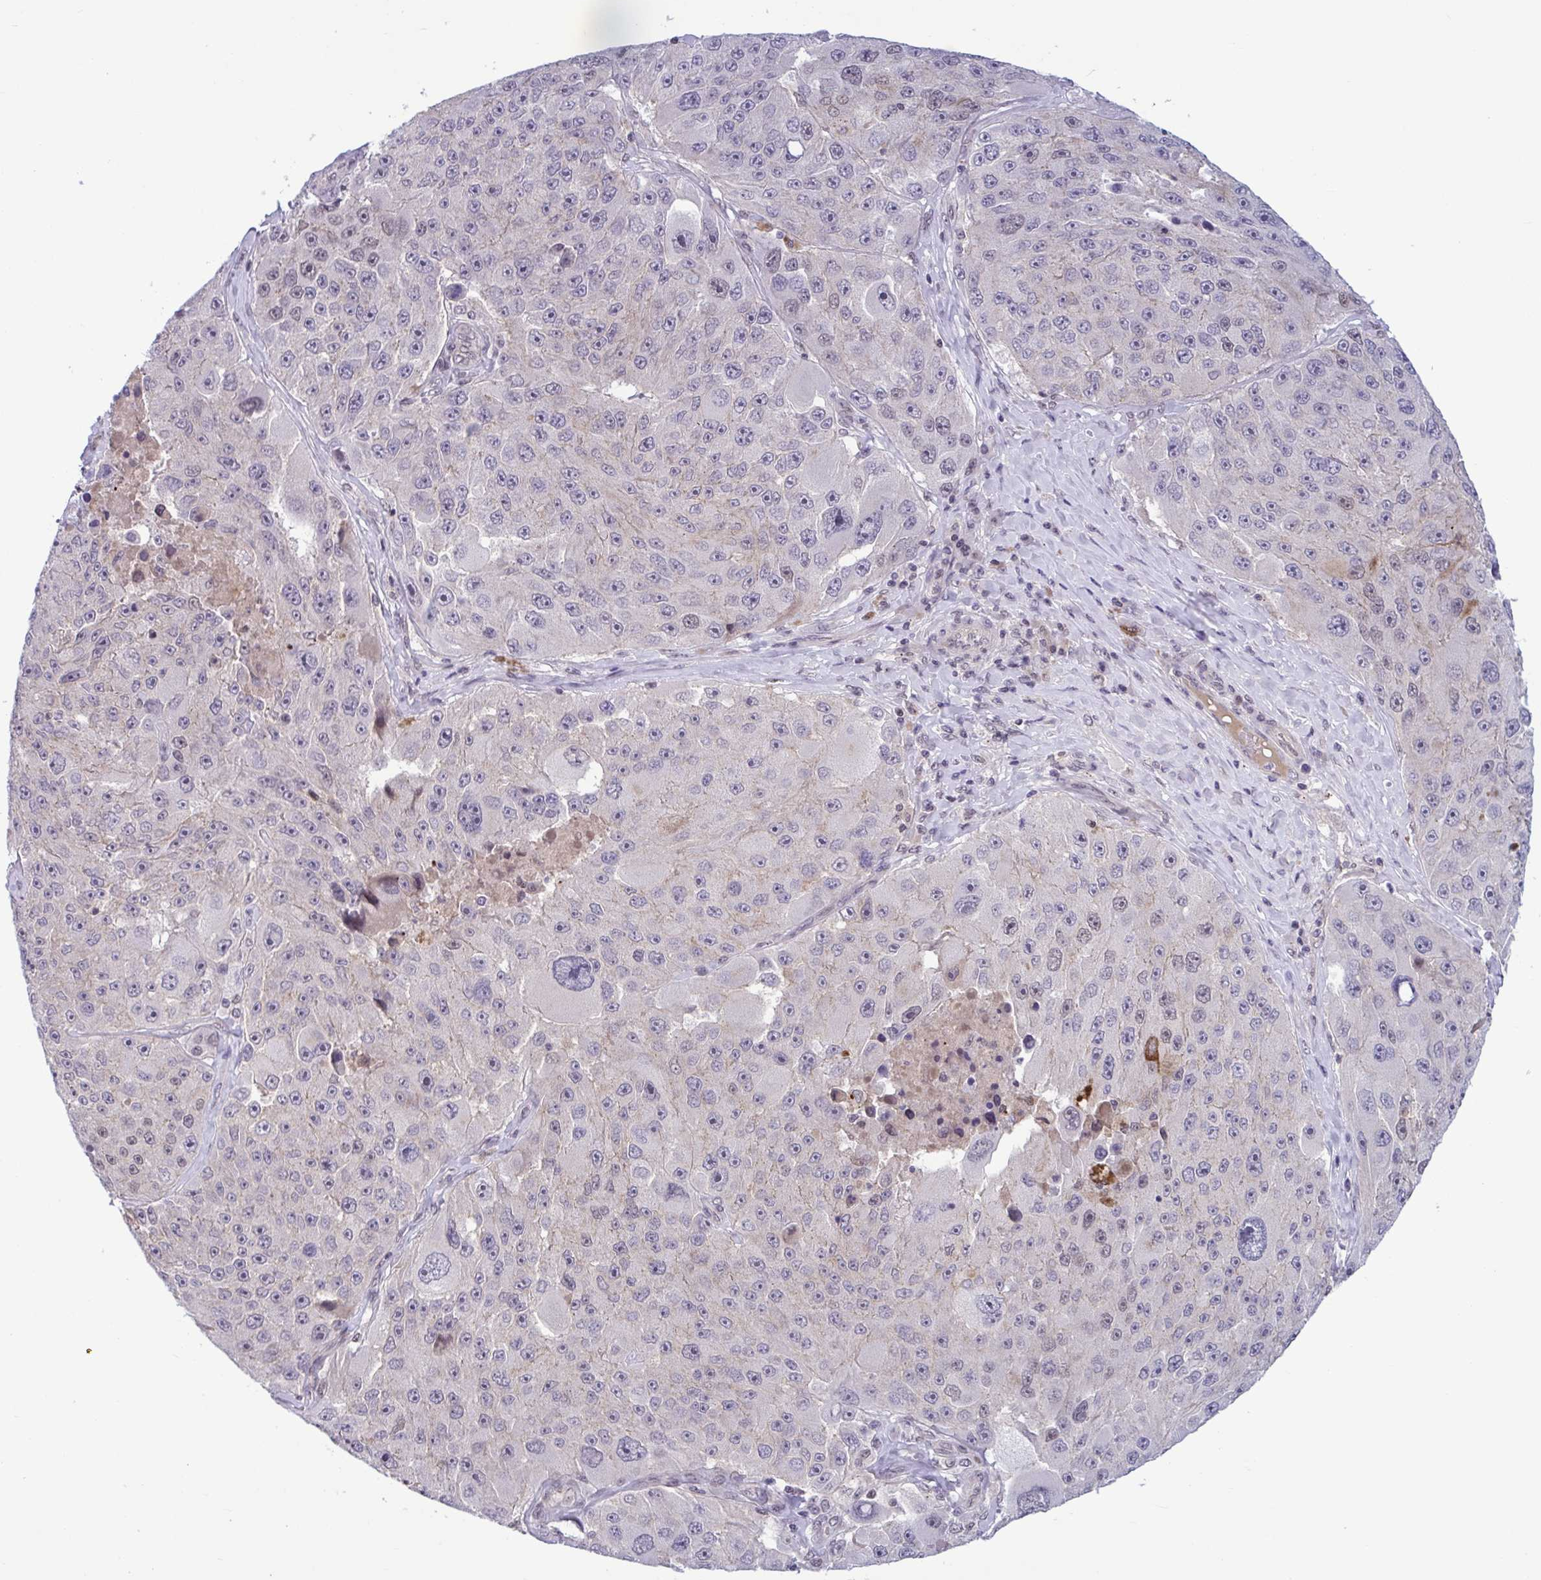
{"staining": {"intensity": "negative", "quantity": "none", "location": "none"}, "tissue": "melanoma", "cell_type": "Tumor cells", "image_type": "cancer", "snomed": [{"axis": "morphology", "description": "Malignant melanoma, Metastatic site"}, {"axis": "topography", "description": "Lymph node"}], "caption": "Photomicrograph shows no protein expression in tumor cells of melanoma tissue.", "gene": "TTC7B", "patient": {"sex": "male", "age": 62}}